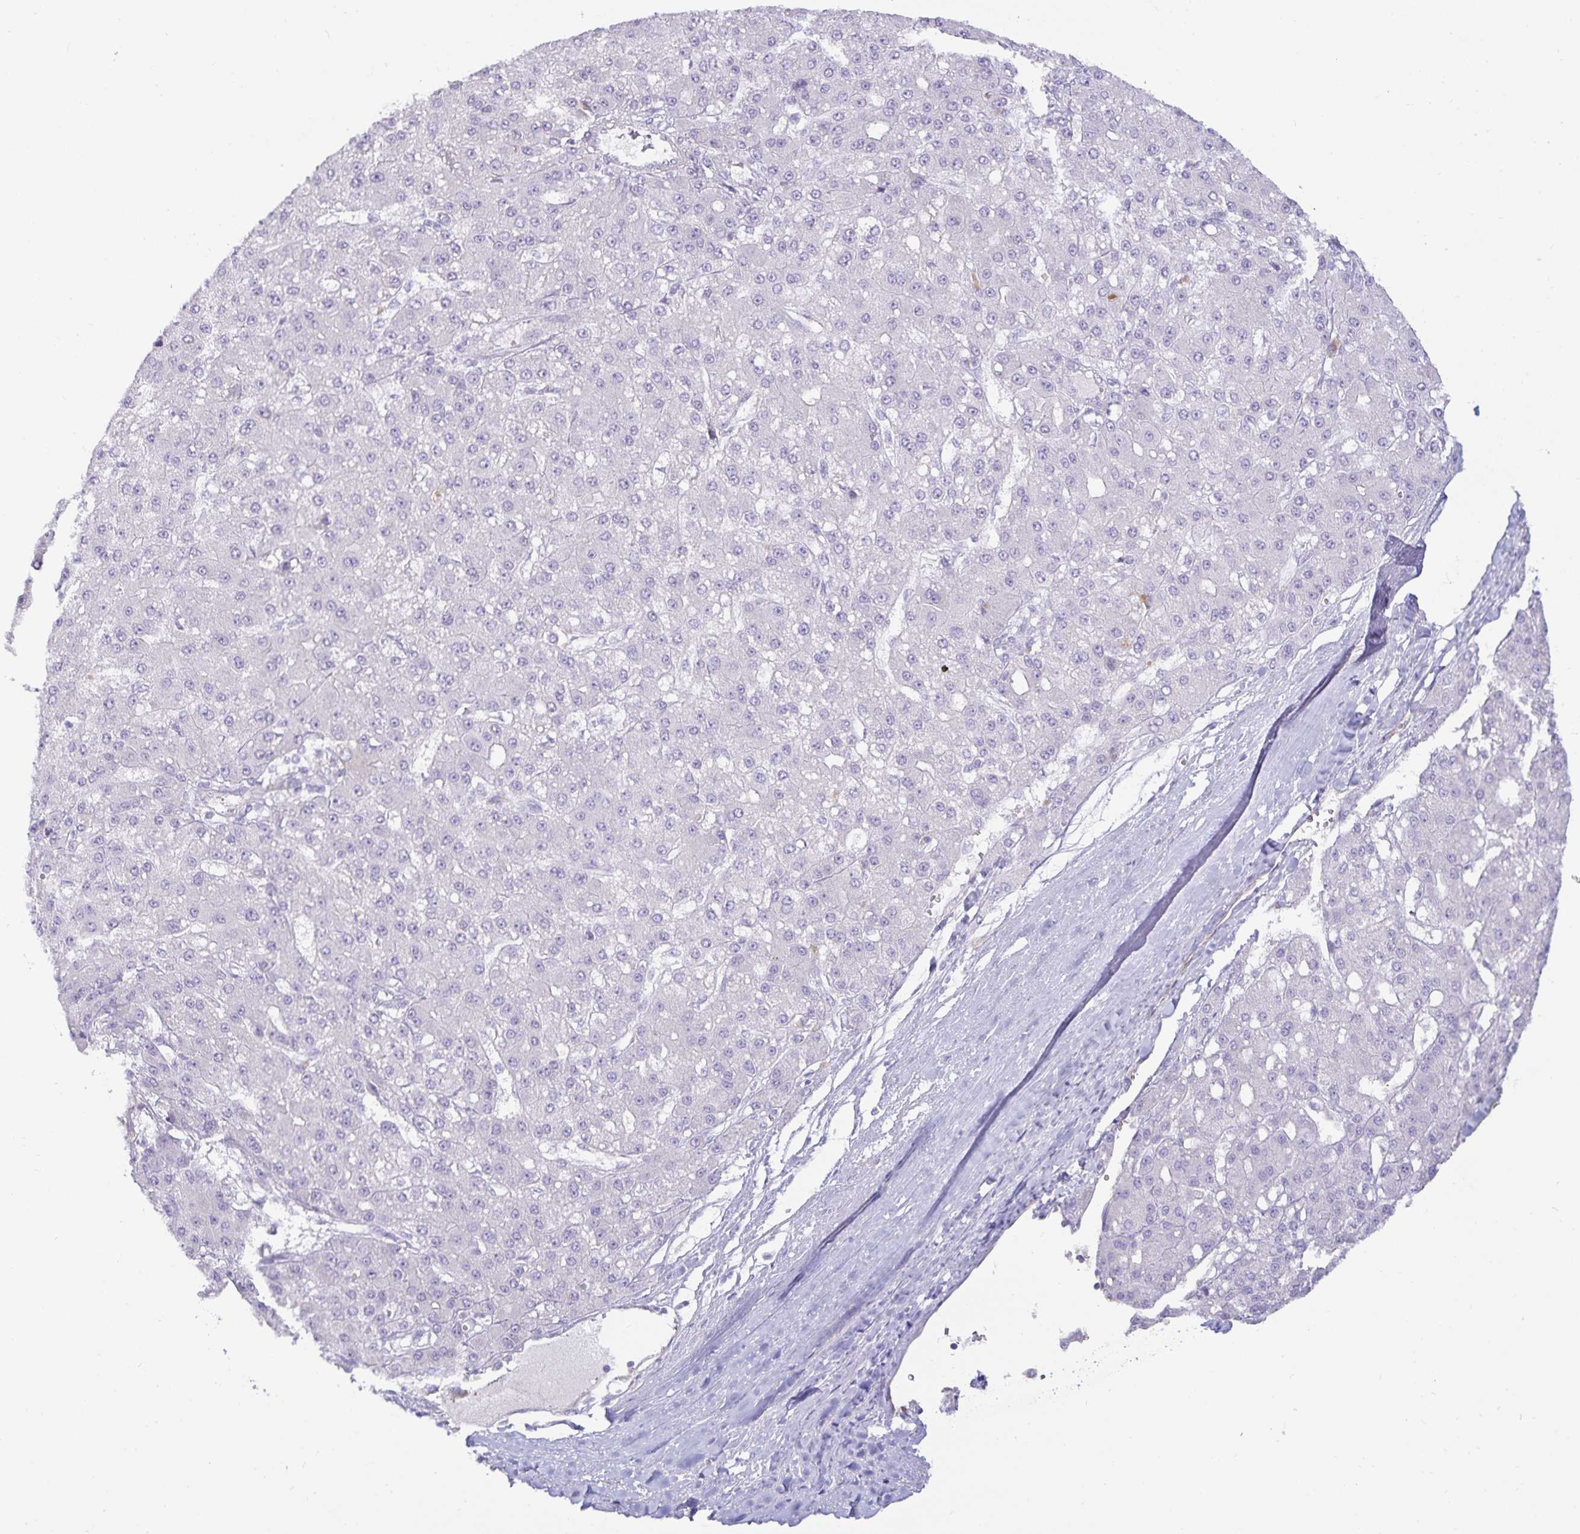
{"staining": {"intensity": "negative", "quantity": "none", "location": "none"}, "tissue": "liver cancer", "cell_type": "Tumor cells", "image_type": "cancer", "snomed": [{"axis": "morphology", "description": "Carcinoma, Hepatocellular, NOS"}, {"axis": "topography", "description": "Liver"}], "caption": "IHC histopathology image of human liver cancer (hepatocellular carcinoma) stained for a protein (brown), which shows no expression in tumor cells.", "gene": "SPAG4", "patient": {"sex": "male", "age": 67}}